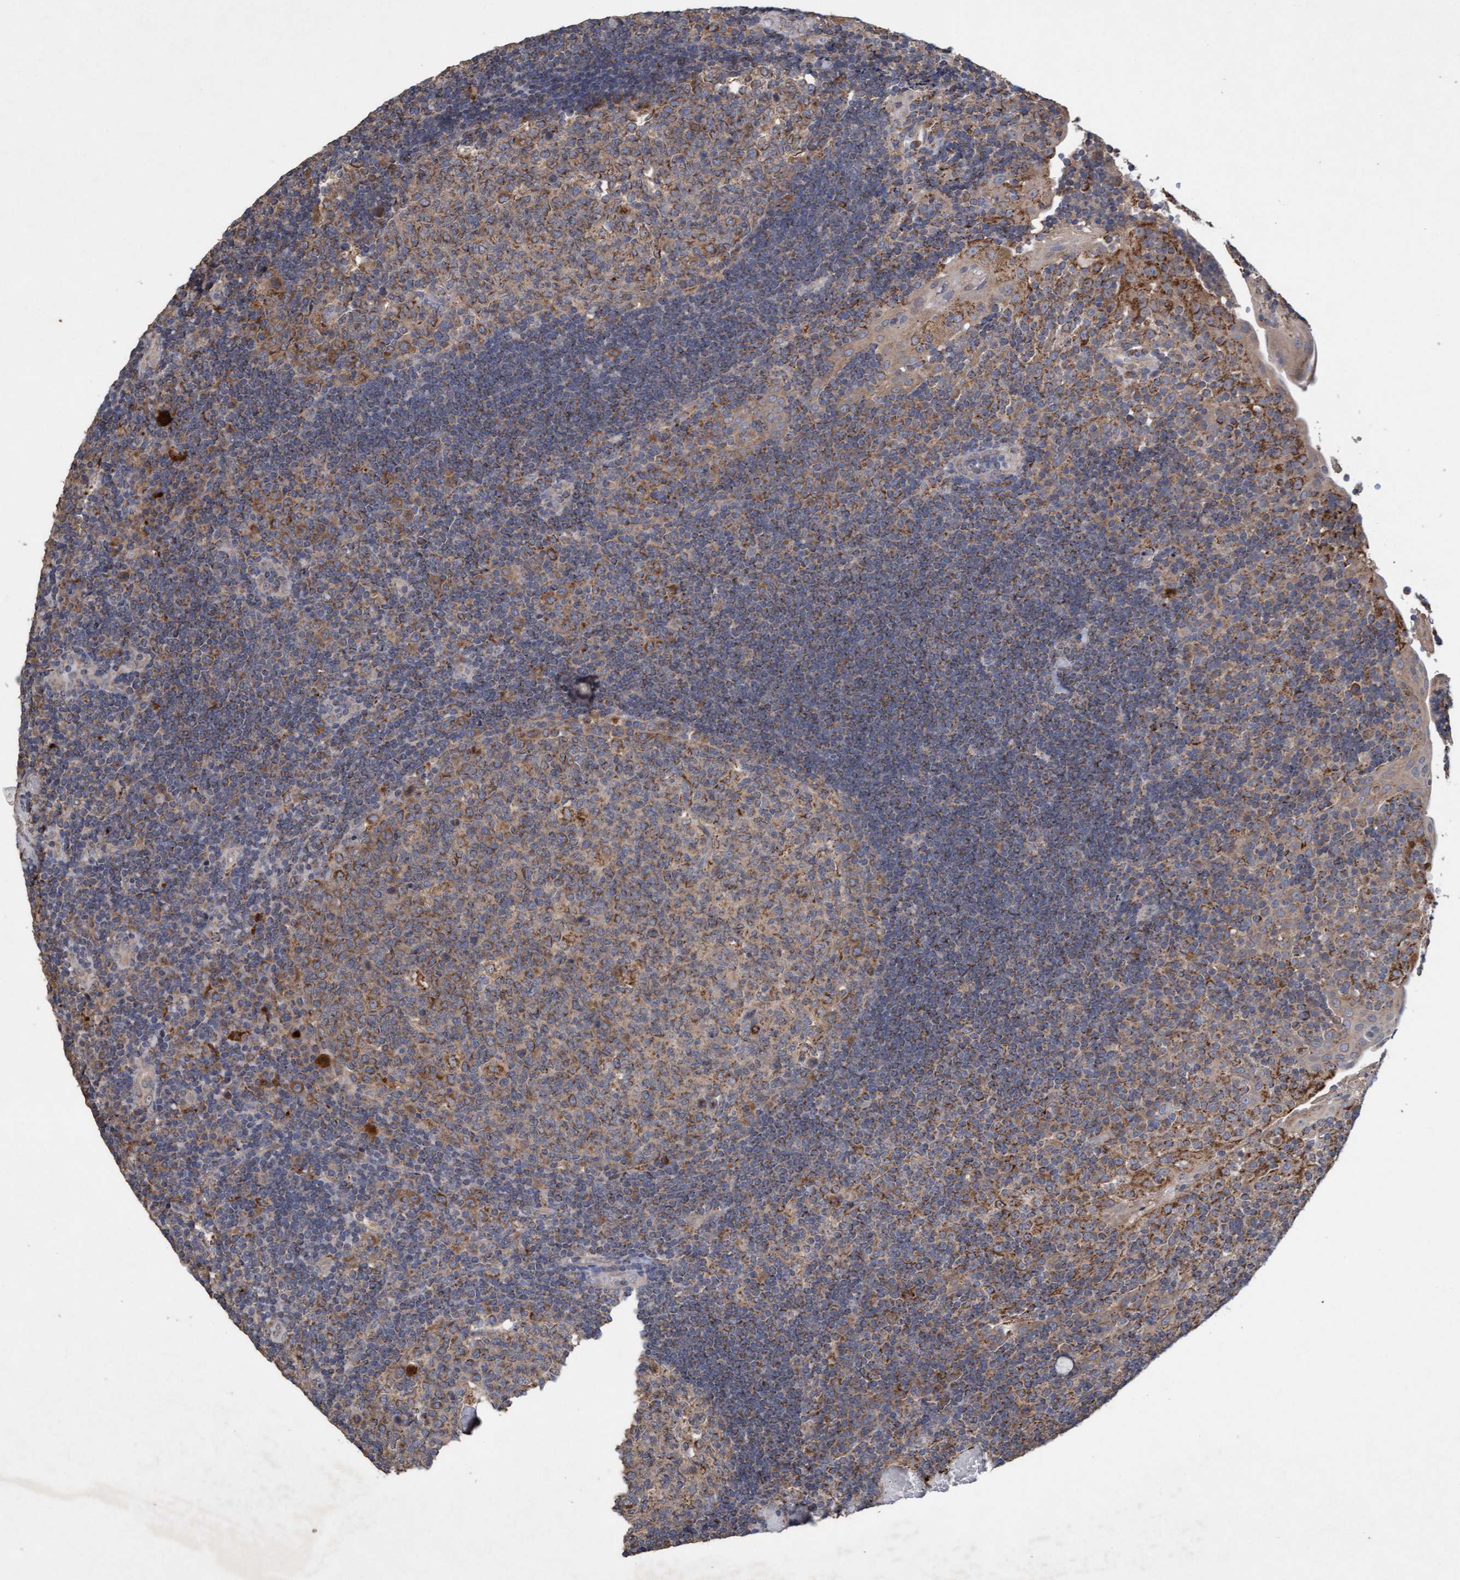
{"staining": {"intensity": "moderate", "quantity": "25%-75%", "location": "cytoplasmic/membranous"}, "tissue": "tonsil", "cell_type": "Germinal center cells", "image_type": "normal", "snomed": [{"axis": "morphology", "description": "Normal tissue, NOS"}, {"axis": "topography", "description": "Tonsil"}], "caption": "This image exhibits immunohistochemistry (IHC) staining of normal tonsil, with medium moderate cytoplasmic/membranous expression in approximately 25%-75% of germinal center cells.", "gene": "ATPAF2", "patient": {"sex": "female", "age": 40}}